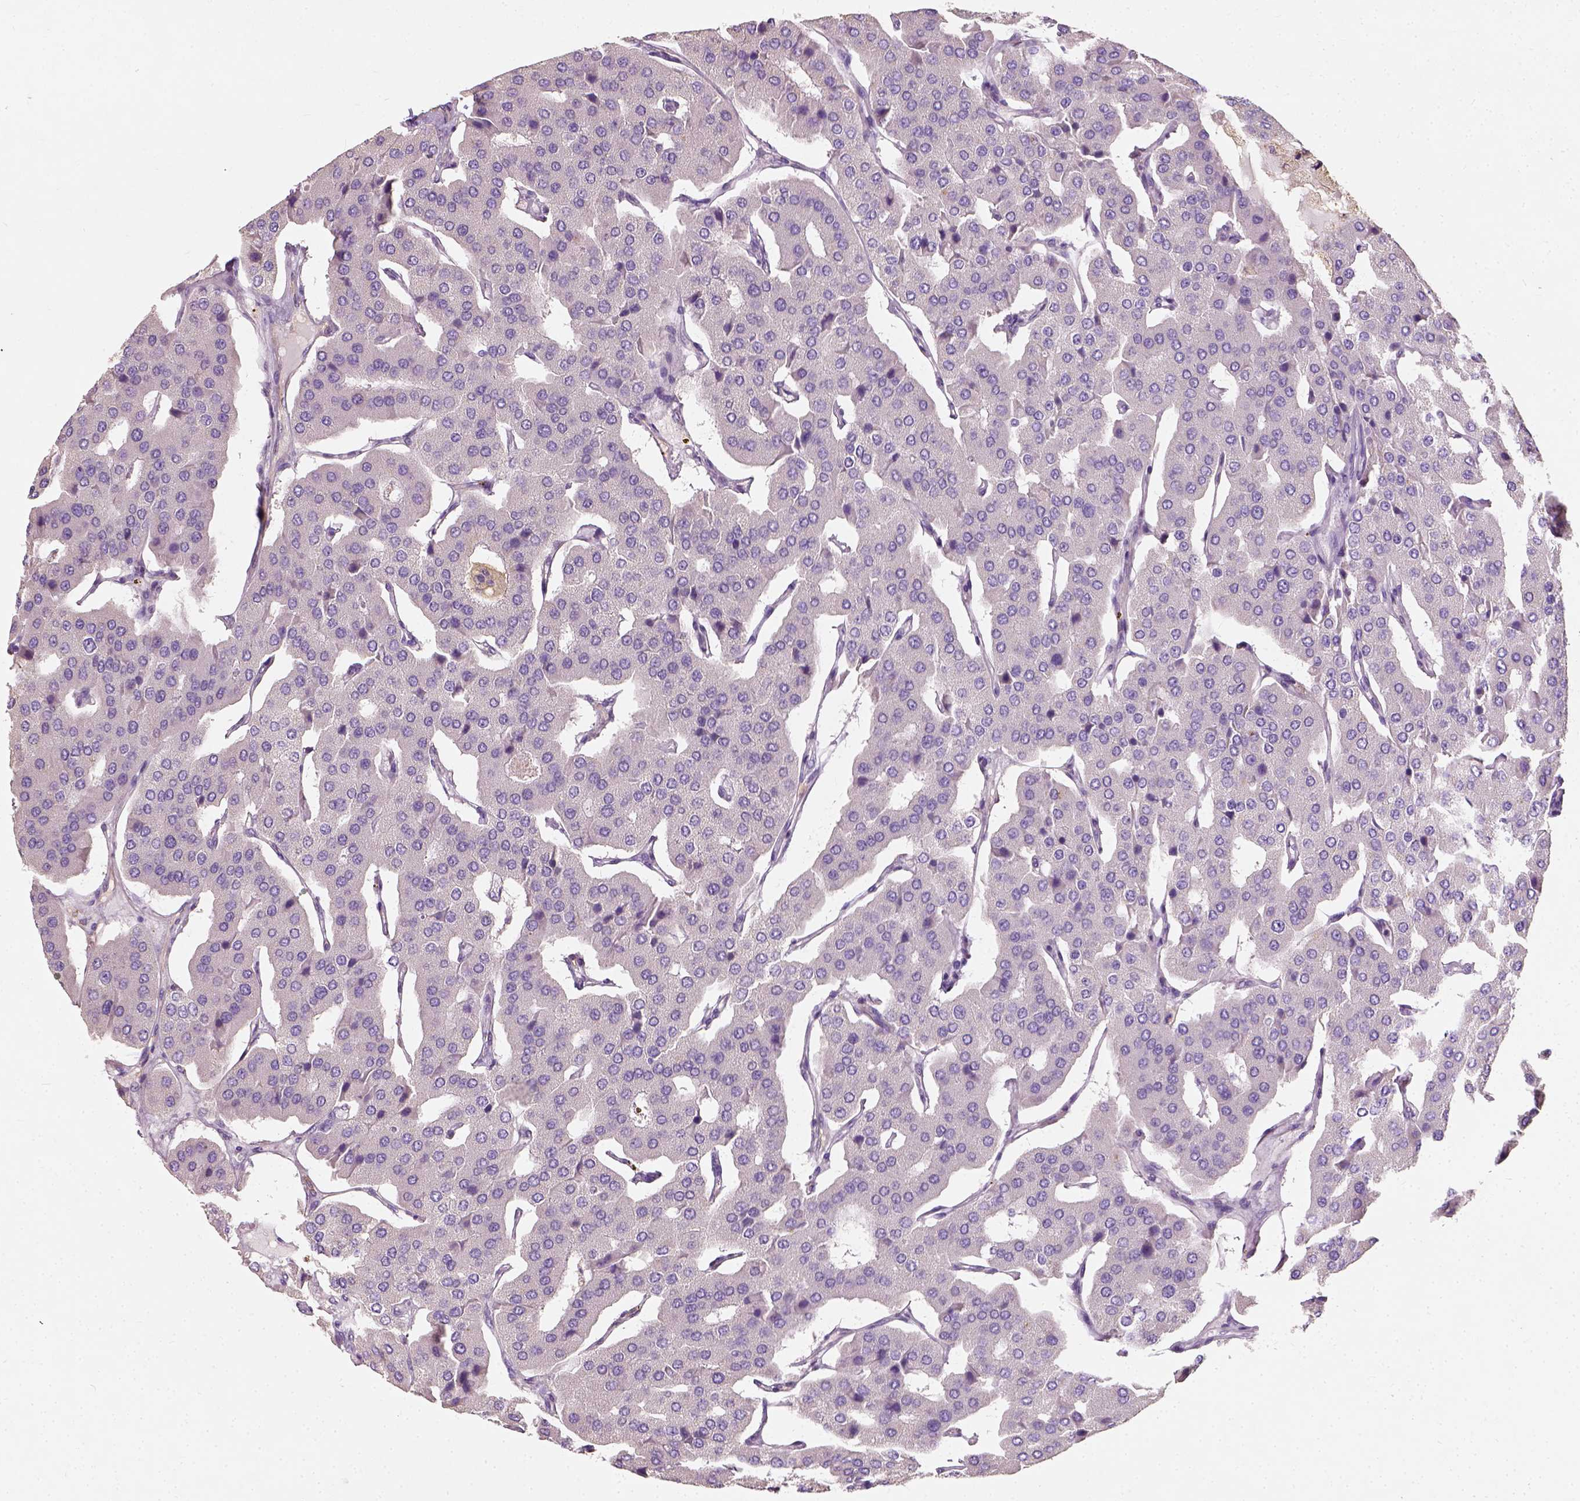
{"staining": {"intensity": "negative", "quantity": "none", "location": "none"}, "tissue": "parathyroid gland", "cell_type": "Glandular cells", "image_type": "normal", "snomed": [{"axis": "morphology", "description": "Normal tissue, NOS"}, {"axis": "morphology", "description": "Adenoma, NOS"}, {"axis": "topography", "description": "Parathyroid gland"}], "caption": "A high-resolution micrograph shows immunohistochemistry staining of unremarkable parathyroid gland, which displays no significant staining in glandular cells. (Brightfield microscopy of DAB (3,3'-diaminobenzidine) immunohistochemistry (IHC) at high magnification).", "gene": "DHCR24", "patient": {"sex": "female", "age": 86}}